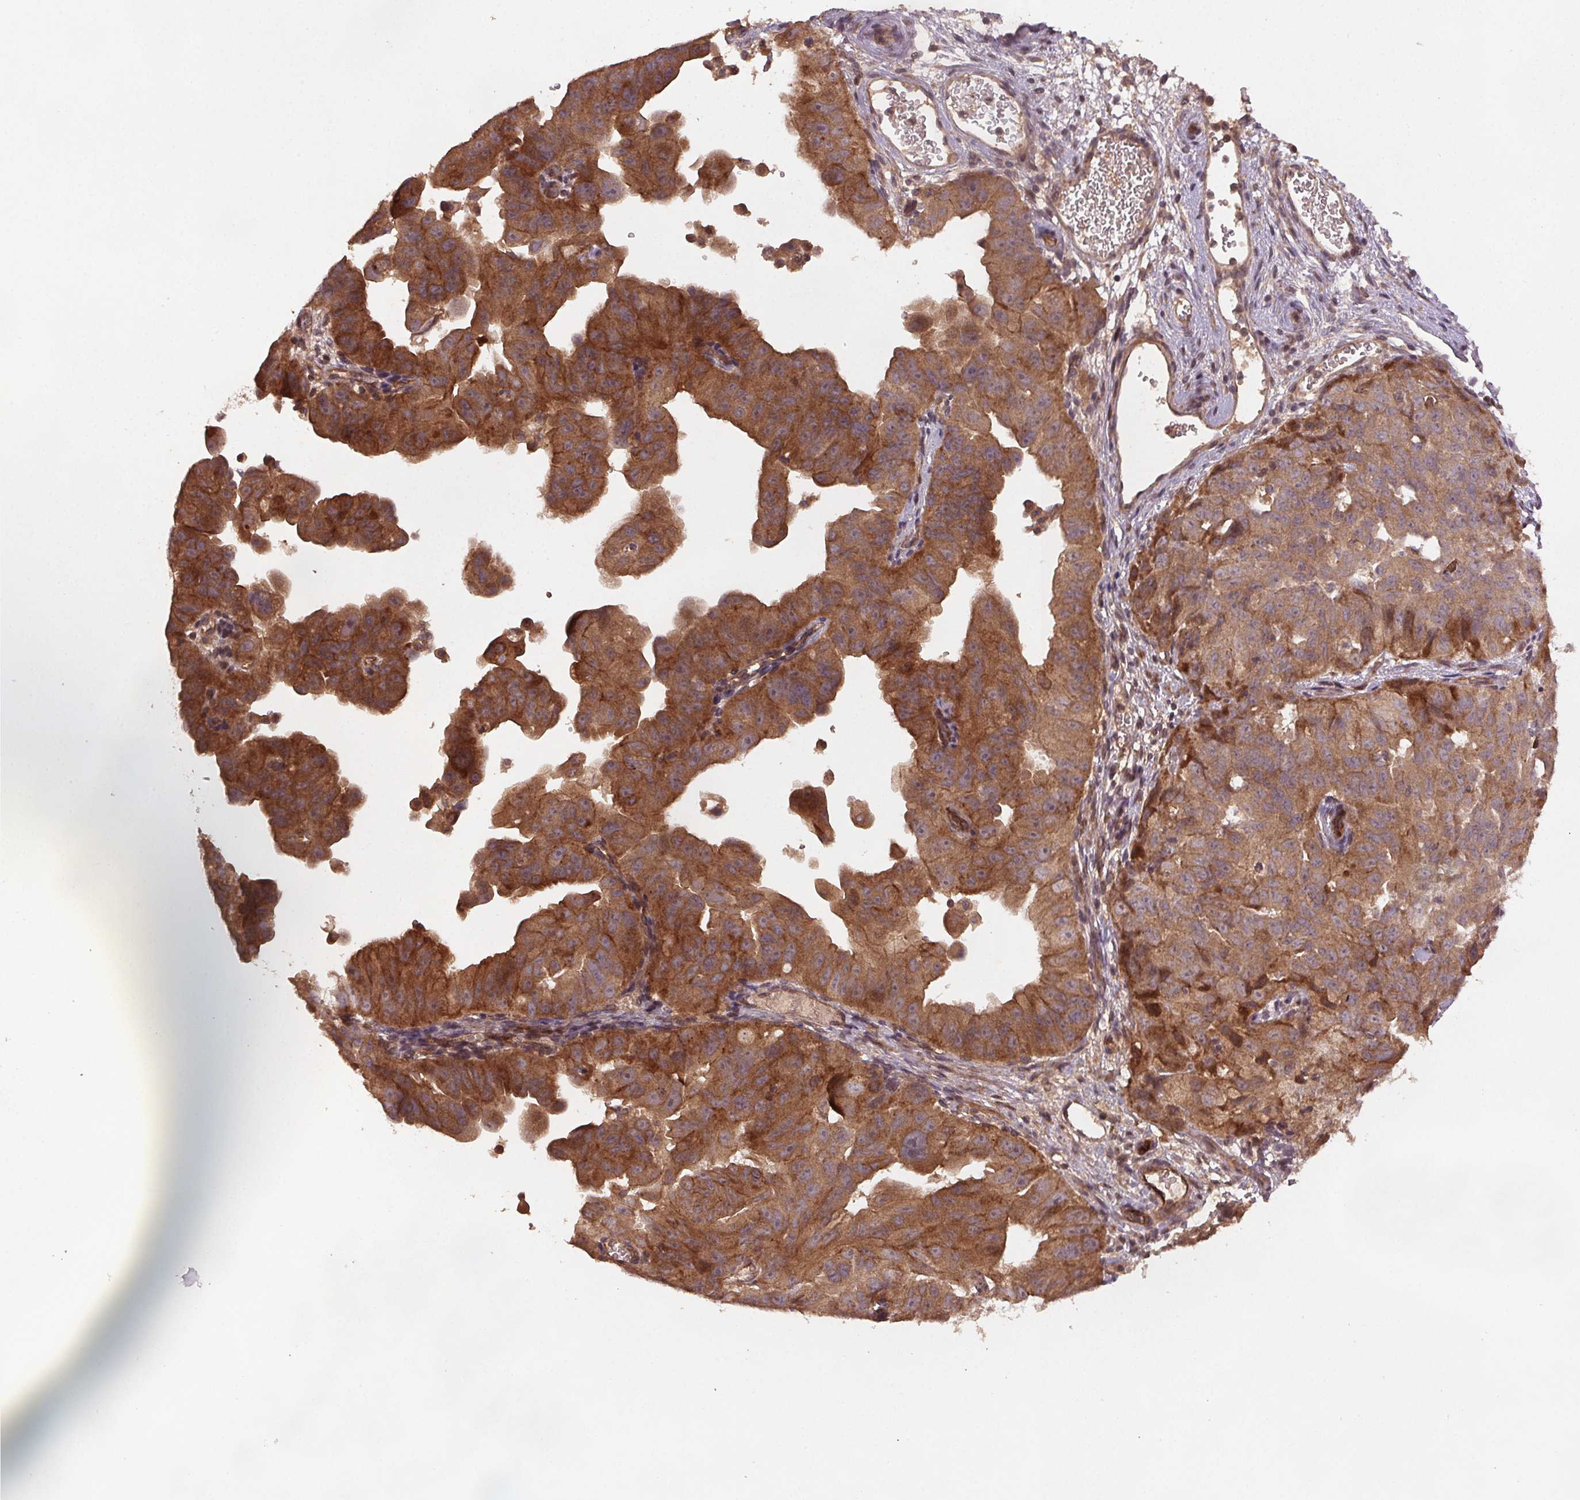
{"staining": {"intensity": "strong", "quantity": ">75%", "location": "cytoplasmic/membranous"}, "tissue": "ovarian cancer", "cell_type": "Tumor cells", "image_type": "cancer", "snomed": [{"axis": "morphology", "description": "Carcinoma, endometroid"}, {"axis": "topography", "description": "Ovary"}], "caption": "Ovarian cancer (endometroid carcinoma) stained with a brown dye reveals strong cytoplasmic/membranous positive expression in about >75% of tumor cells.", "gene": "SEC14L2", "patient": {"sex": "female", "age": 85}}